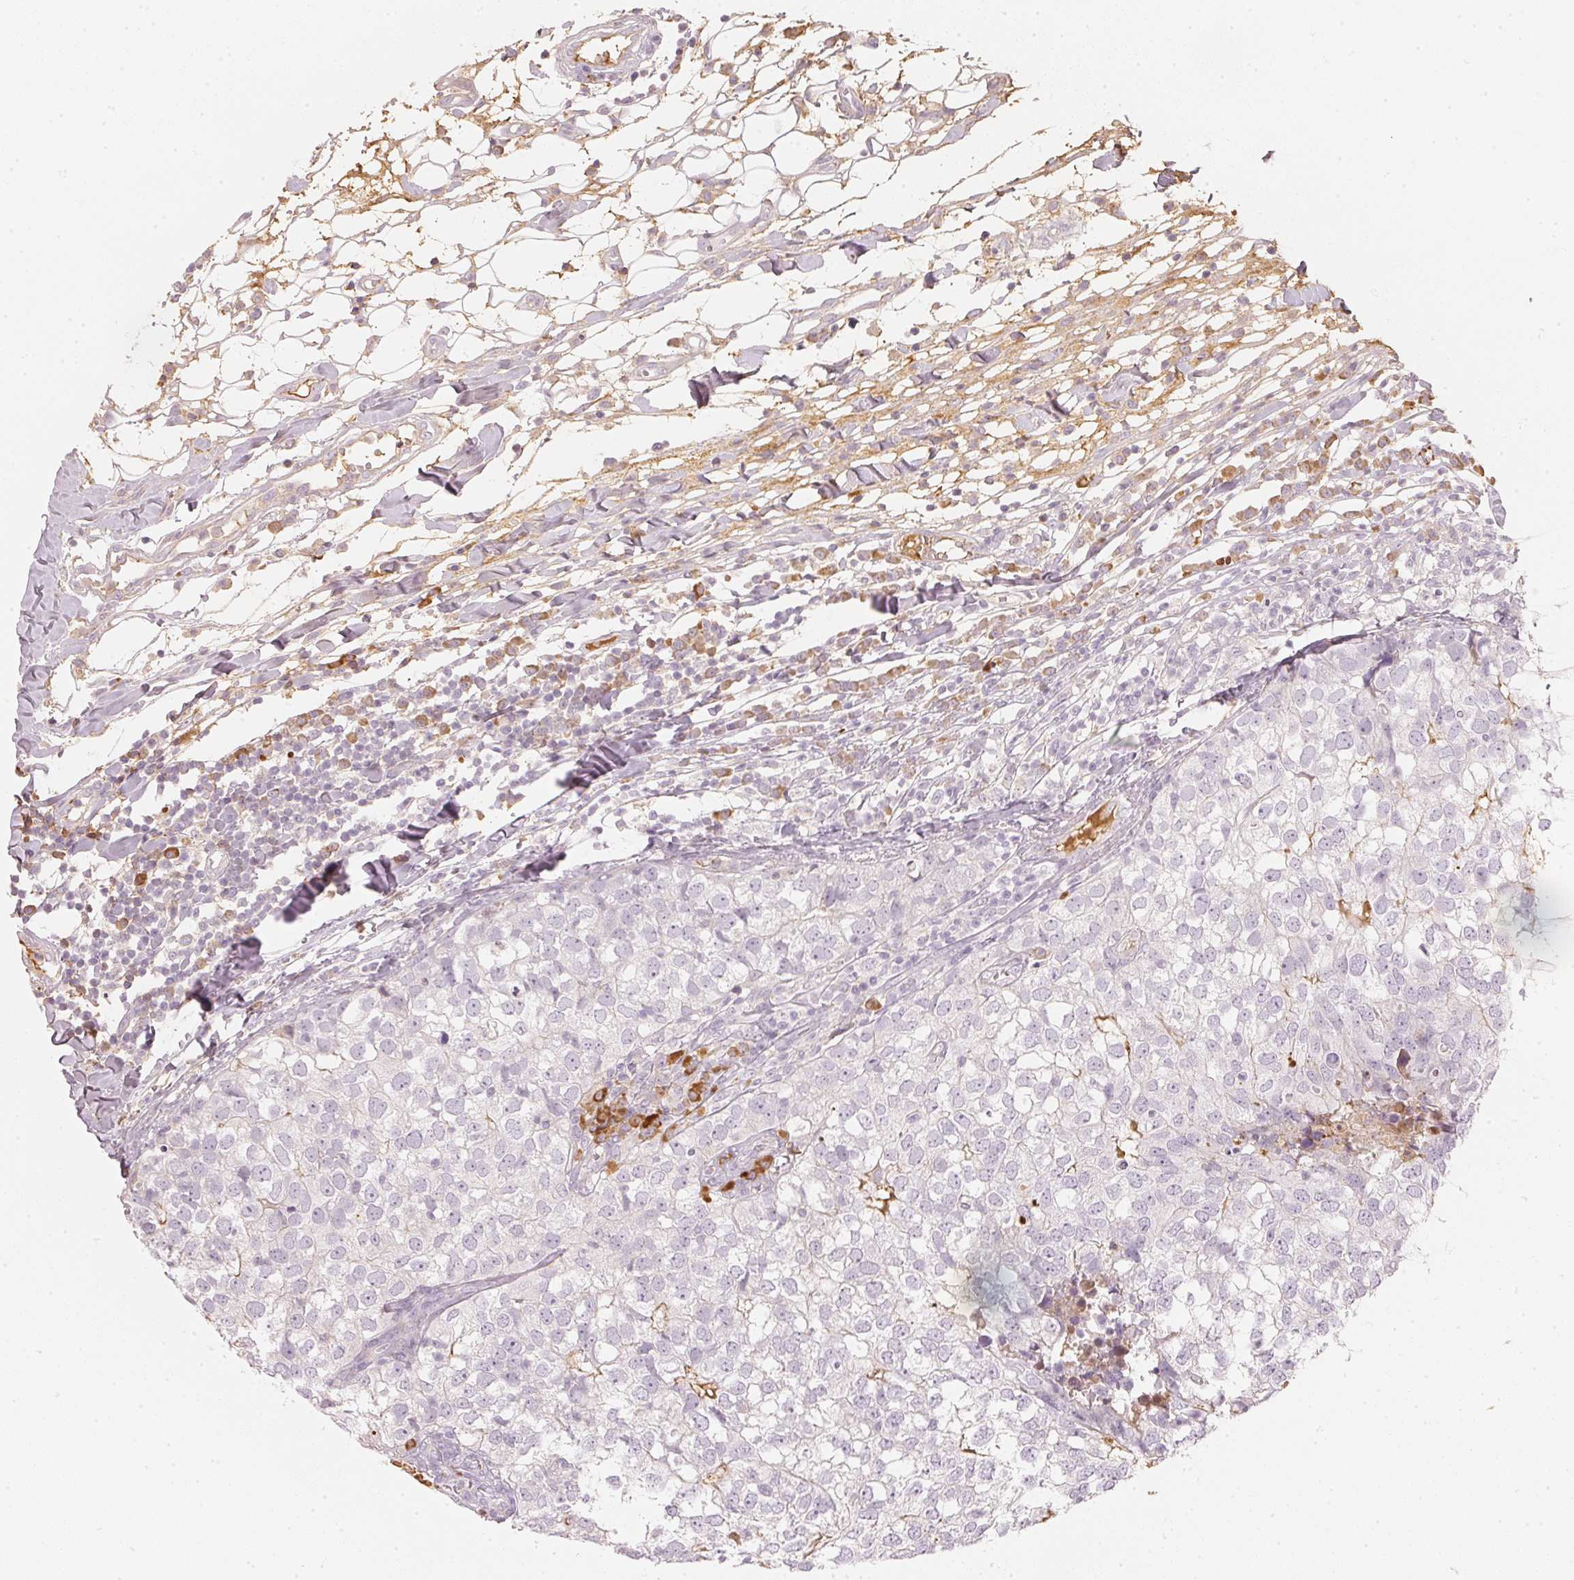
{"staining": {"intensity": "negative", "quantity": "none", "location": "none"}, "tissue": "breast cancer", "cell_type": "Tumor cells", "image_type": "cancer", "snomed": [{"axis": "morphology", "description": "Duct carcinoma"}, {"axis": "topography", "description": "Breast"}], "caption": "Immunohistochemistry (IHC) of human invasive ductal carcinoma (breast) reveals no staining in tumor cells. (DAB (3,3'-diaminobenzidine) immunohistochemistry (IHC), high magnification).", "gene": "RMDN2", "patient": {"sex": "female", "age": 30}}